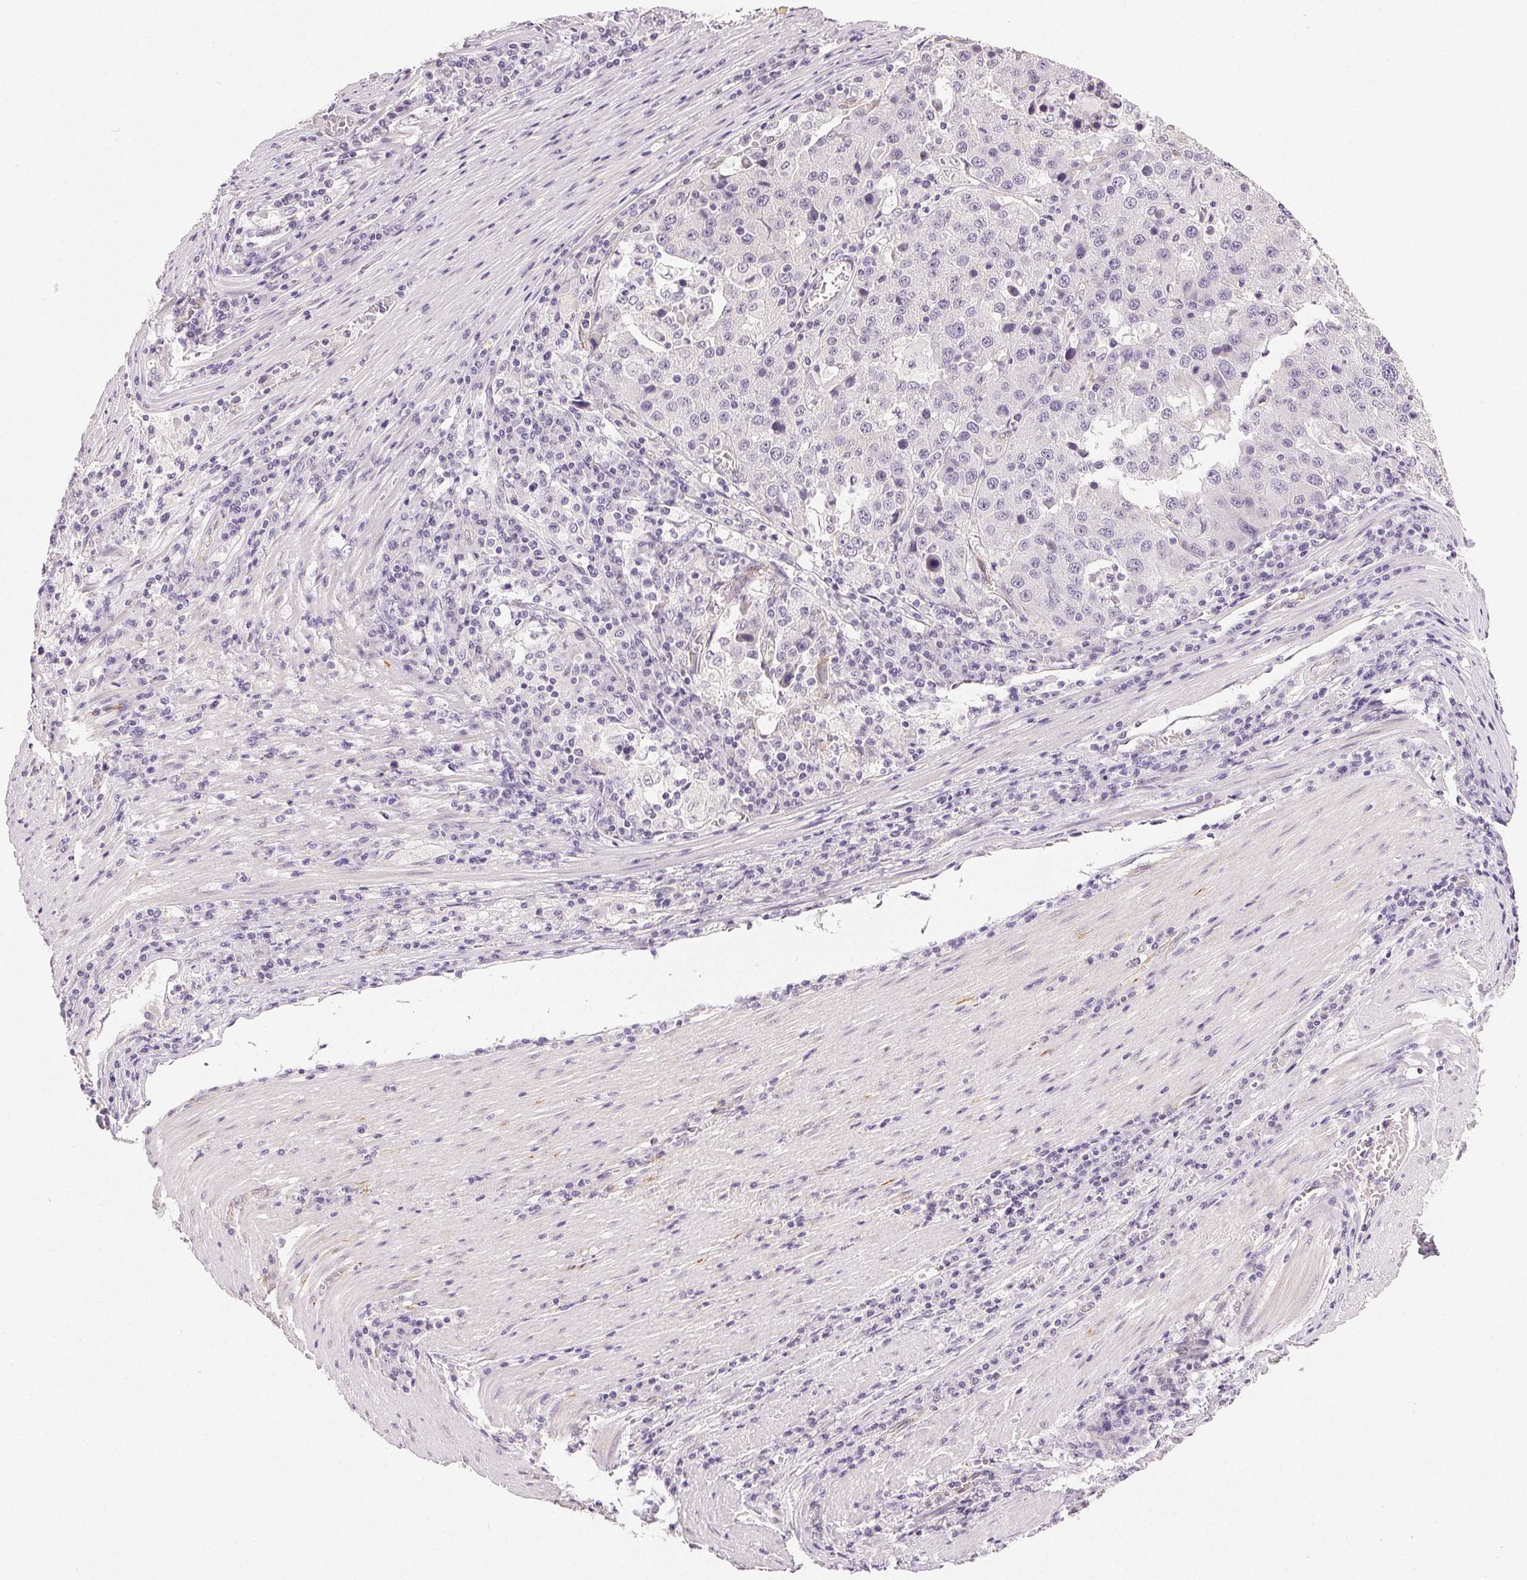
{"staining": {"intensity": "negative", "quantity": "none", "location": "none"}, "tissue": "stomach cancer", "cell_type": "Tumor cells", "image_type": "cancer", "snomed": [{"axis": "morphology", "description": "Adenocarcinoma, NOS"}, {"axis": "topography", "description": "Stomach"}], "caption": "Human stomach cancer (adenocarcinoma) stained for a protein using immunohistochemistry (IHC) shows no staining in tumor cells.", "gene": "PLCB1", "patient": {"sex": "male", "age": 71}}